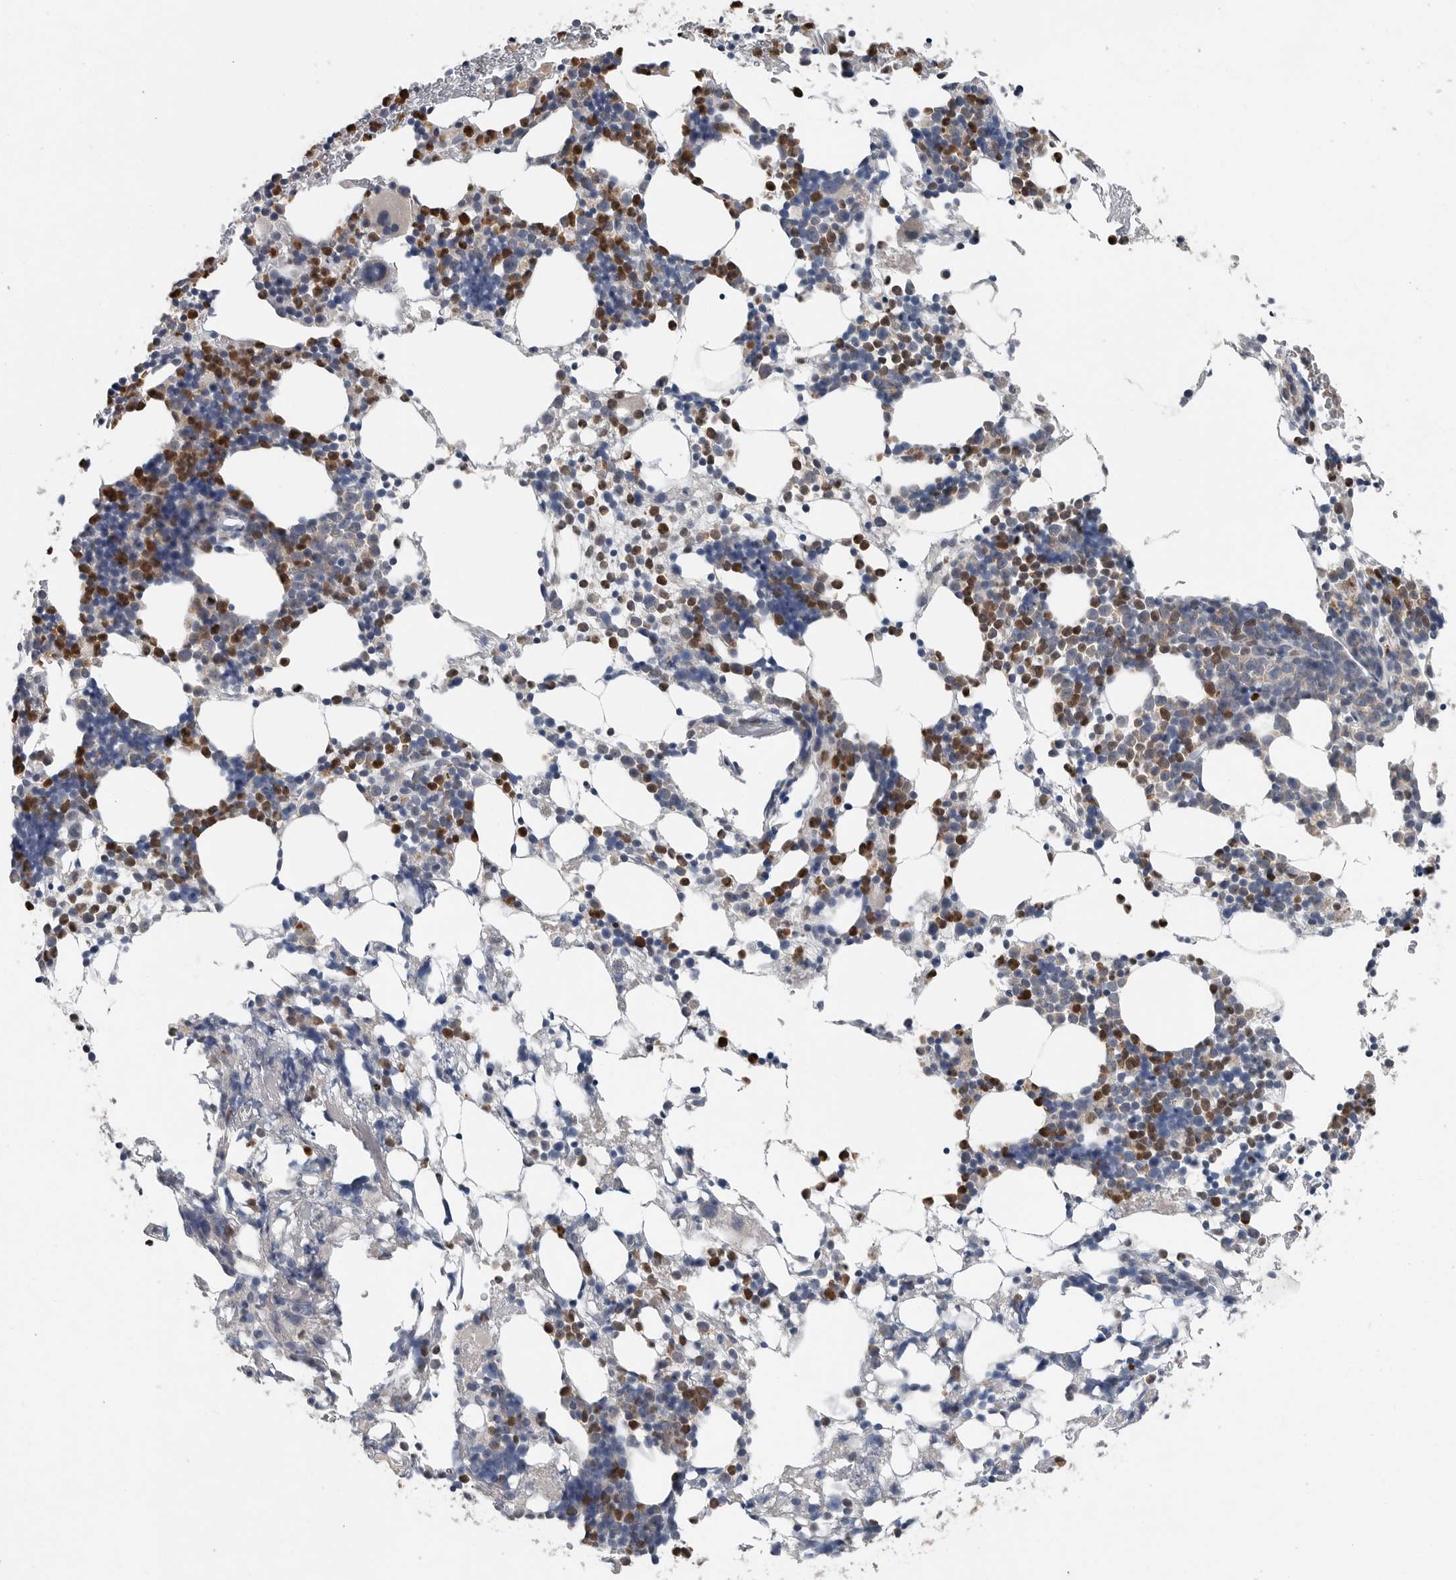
{"staining": {"intensity": "strong", "quantity": "25%-75%", "location": "cytoplasmic/membranous"}, "tissue": "bone marrow", "cell_type": "Hematopoietic cells", "image_type": "normal", "snomed": [{"axis": "morphology", "description": "Normal tissue, NOS"}, {"axis": "morphology", "description": "Inflammation, NOS"}, {"axis": "topography", "description": "Bone marrow"}], "caption": "IHC of benign human bone marrow demonstrates high levels of strong cytoplasmic/membranous positivity in about 25%-75% of hematopoietic cells. (DAB (3,3'-diaminobenzidine) = brown stain, brightfield microscopy at high magnification).", "gene": "SCP2", "patient": {"sex": "male", "age": 44}}